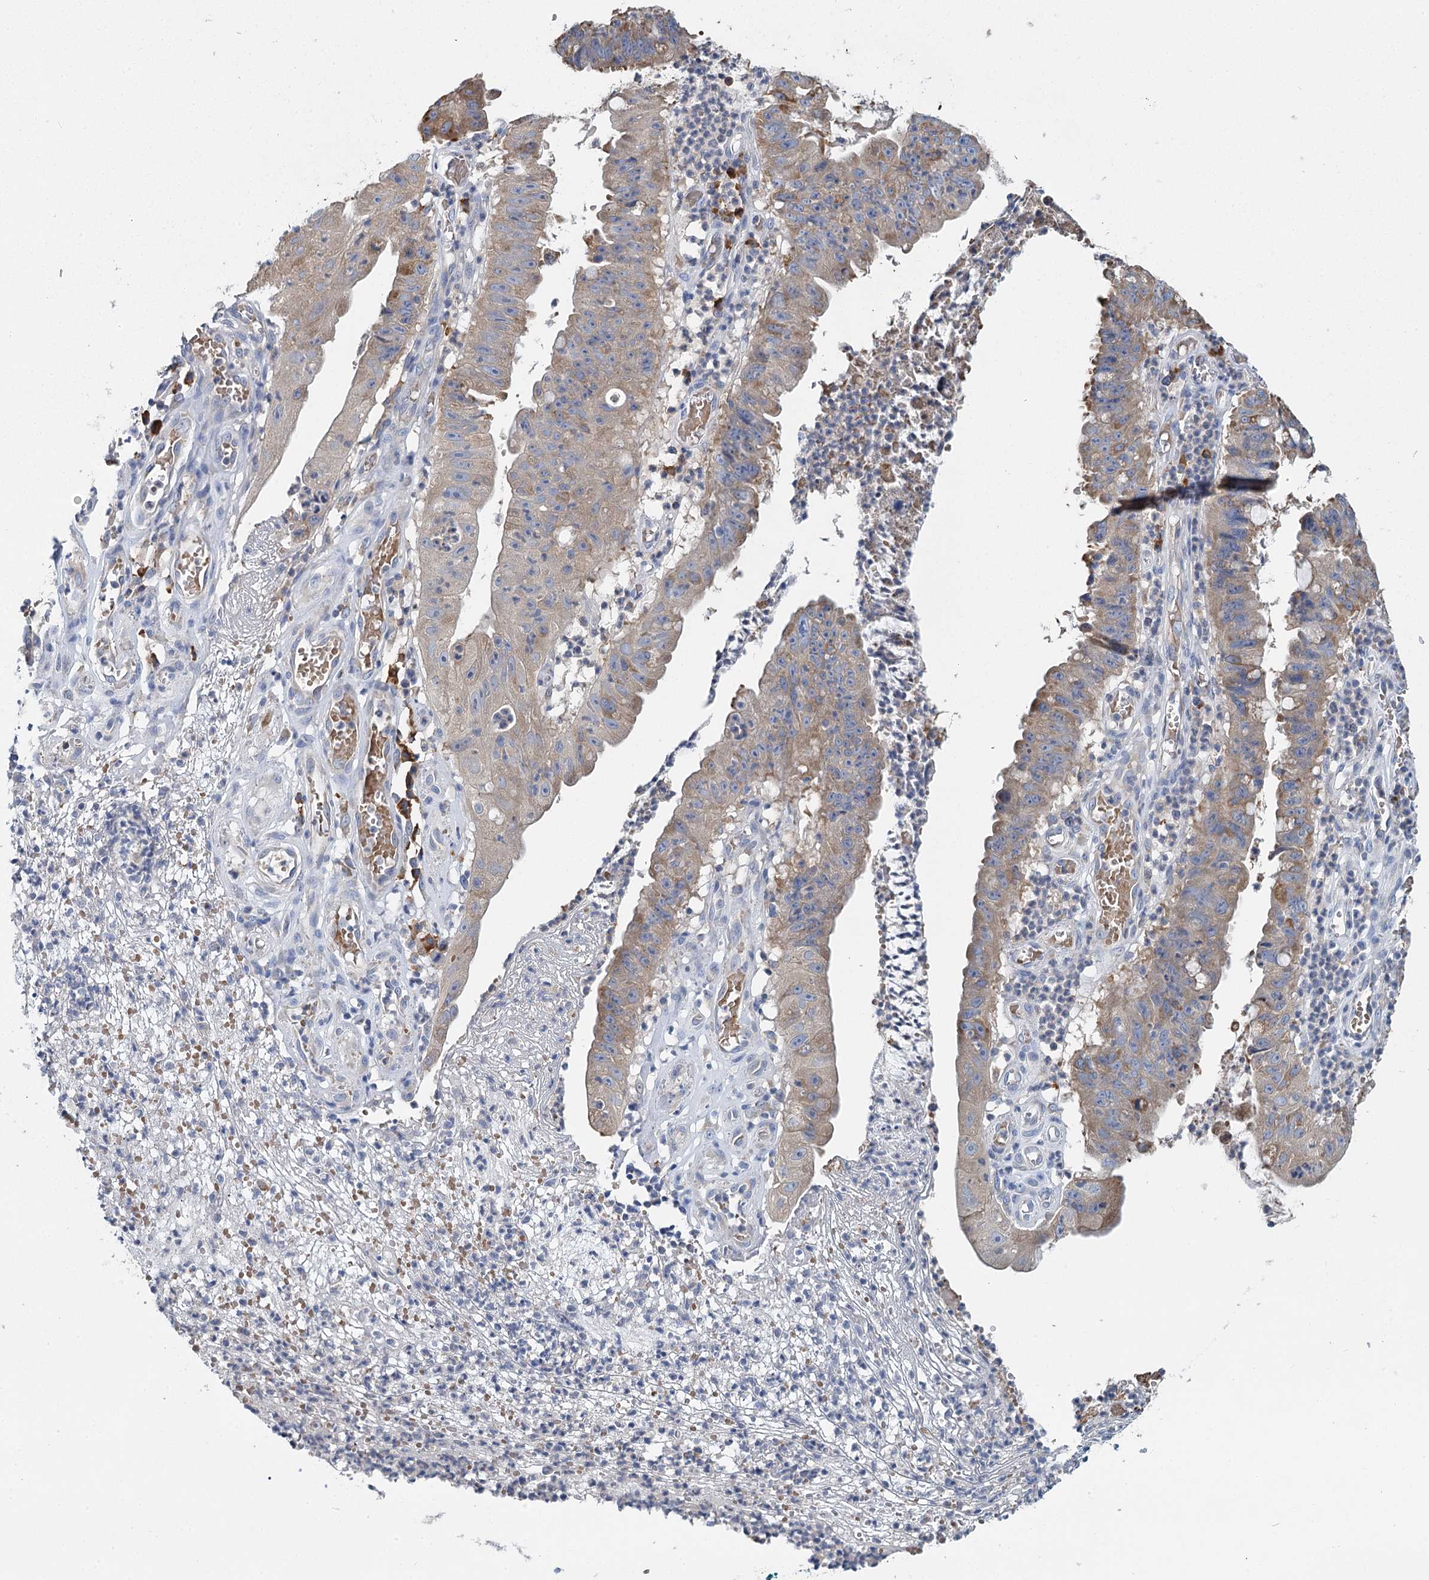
{"staining": {"intensity": "weak", "quantity": "25%-75%", "location": "cytoplasmic/membranous"}, "tissue": "stomach cancer", "cell_type": "Tumor cells", "image_type": "cancer", "snomed": [{"axis": "morphology", "description": "Adenocarcinoma, NOS"}, {"axis": "topography", "description": "Stomach"}], "caption": "A high-resolution image shows immunohistochemistry (IHC) staining of stomach cancer, which demonstrates weak cytoplasmic/membranous expression in approximately 25%-75% of tumor cells. (DAB (3,3'-diaminobenzidine) = brown stain, brightfield microscopy at high magnification).", "gene": "ANKRD16", "patient": {"sex": "male", "age": 59}}